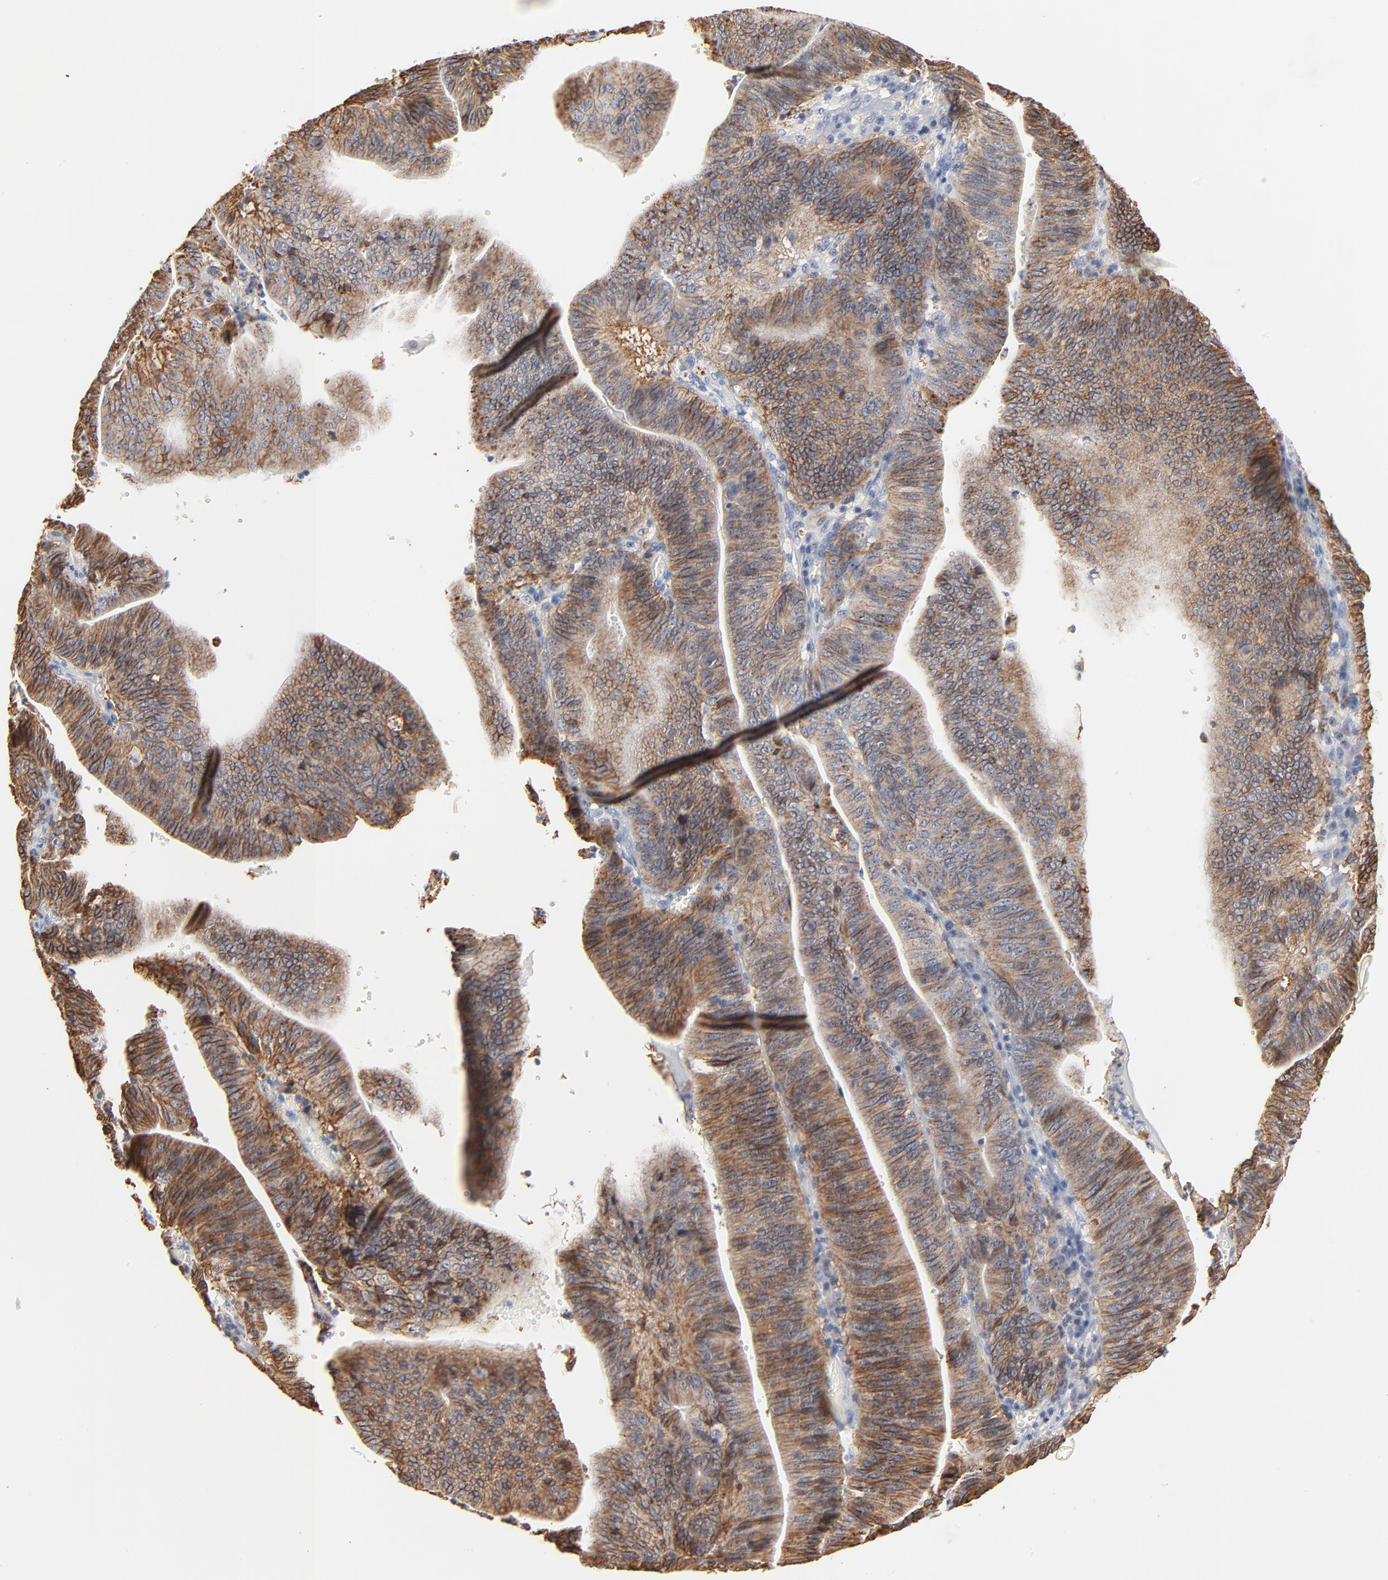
{"staining": {"intensity": "moderate", "quantity": ">75%", "location": "cytoplasmic/membranous"}, "tissue": "stomach cancer", "cell_type": "Tumor cells", "image_type": "cancer", "snomed": [{"axis": "morphology", "description": "Adenocarcinoma, NOS"}, {"axis": "topography", "description": "Stomach, lower"}], "caption": "The histopathology image reveals immunohistochemical staining of stomach adenocarcinoma. There is moderate cytoplasmic/membranous staining is present in approximately >75% of tumor cells.", "gene": "EPCAM", "patient": {"sex": "female", "age": 86}}